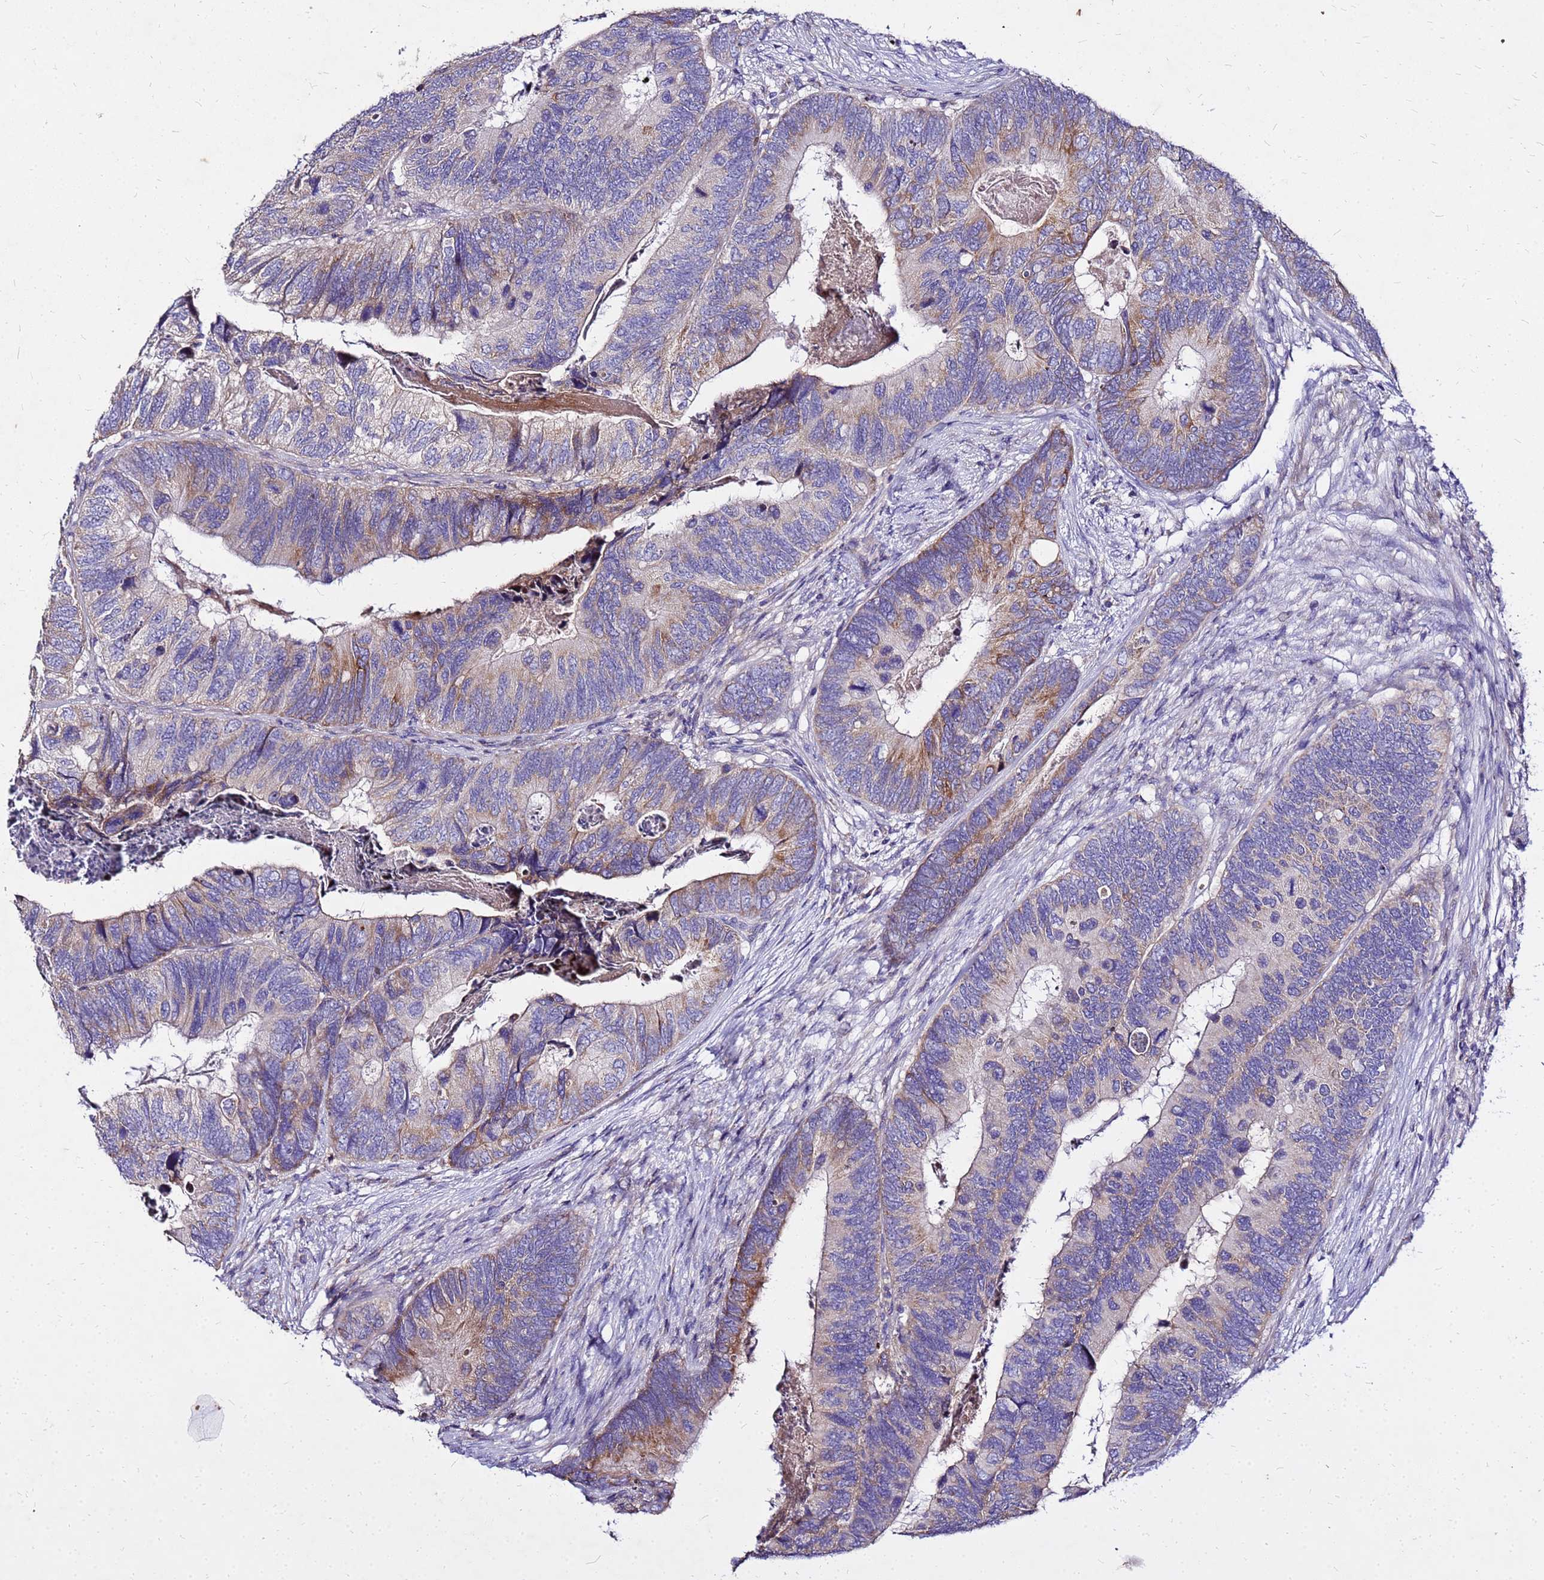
{"staining": {"intensity": "moderate", "quantity": "<25%", "location": "cytoplasmic/membranous"}, "tissue": "colorectal cancer", "cell_type": "Tumor cells", "image_type": "cancer", "snomed": [{"axis": "morphology", "description": "Adenocarcinoma, NOS"}, {"axis": "topography", "description": "Colon"}], "caption": "High-power microscopy captured an immunohistochemistry (IHC) image of colorectal cancer (adenocarcinoma), revealing moderate cytoplasmic/membranous expression in approximately <25% of tumor cells.", "gene": "COX14", "patient": {"sex": "female", "age": 67}}